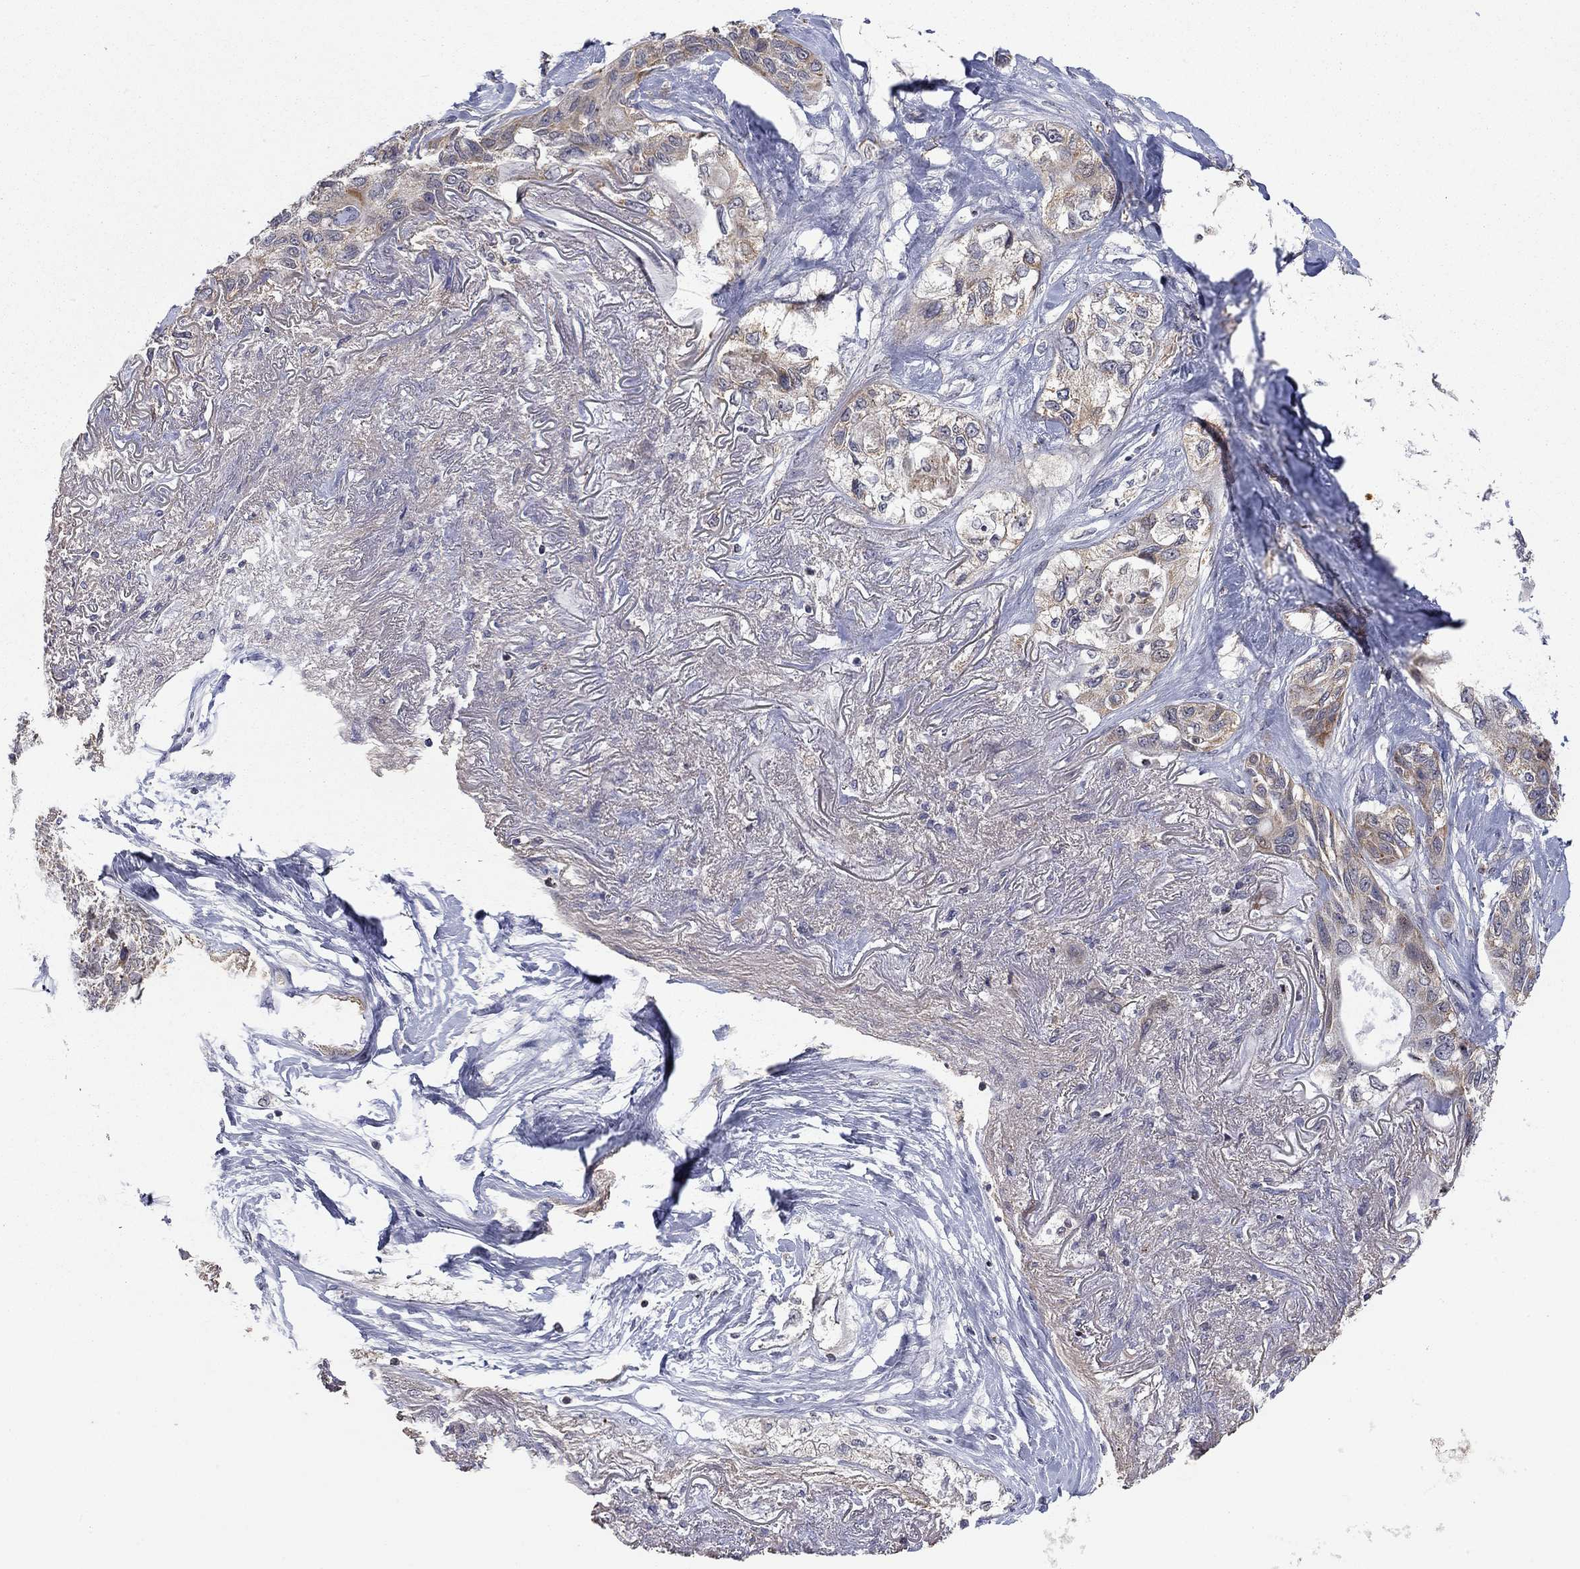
{"staining": {"intensity": "weak", "quantity": "<25%", "location": "cytoplasmic/membranous"}, "tissue": "lung cancer", "cell_type": "Tumor cells", "image_type": "cancer", "snomed": [{"axis": "morphology", "description": "Squamous cell carcinoma, NOS"}, {"axis": "topography", "description": "Lung"}], "caption": "Histopathology image shows no significant protein positivity in tumor cells of lung cancer.", "gene": "IDS", "patient": {"sex": "female", "age": 70}}